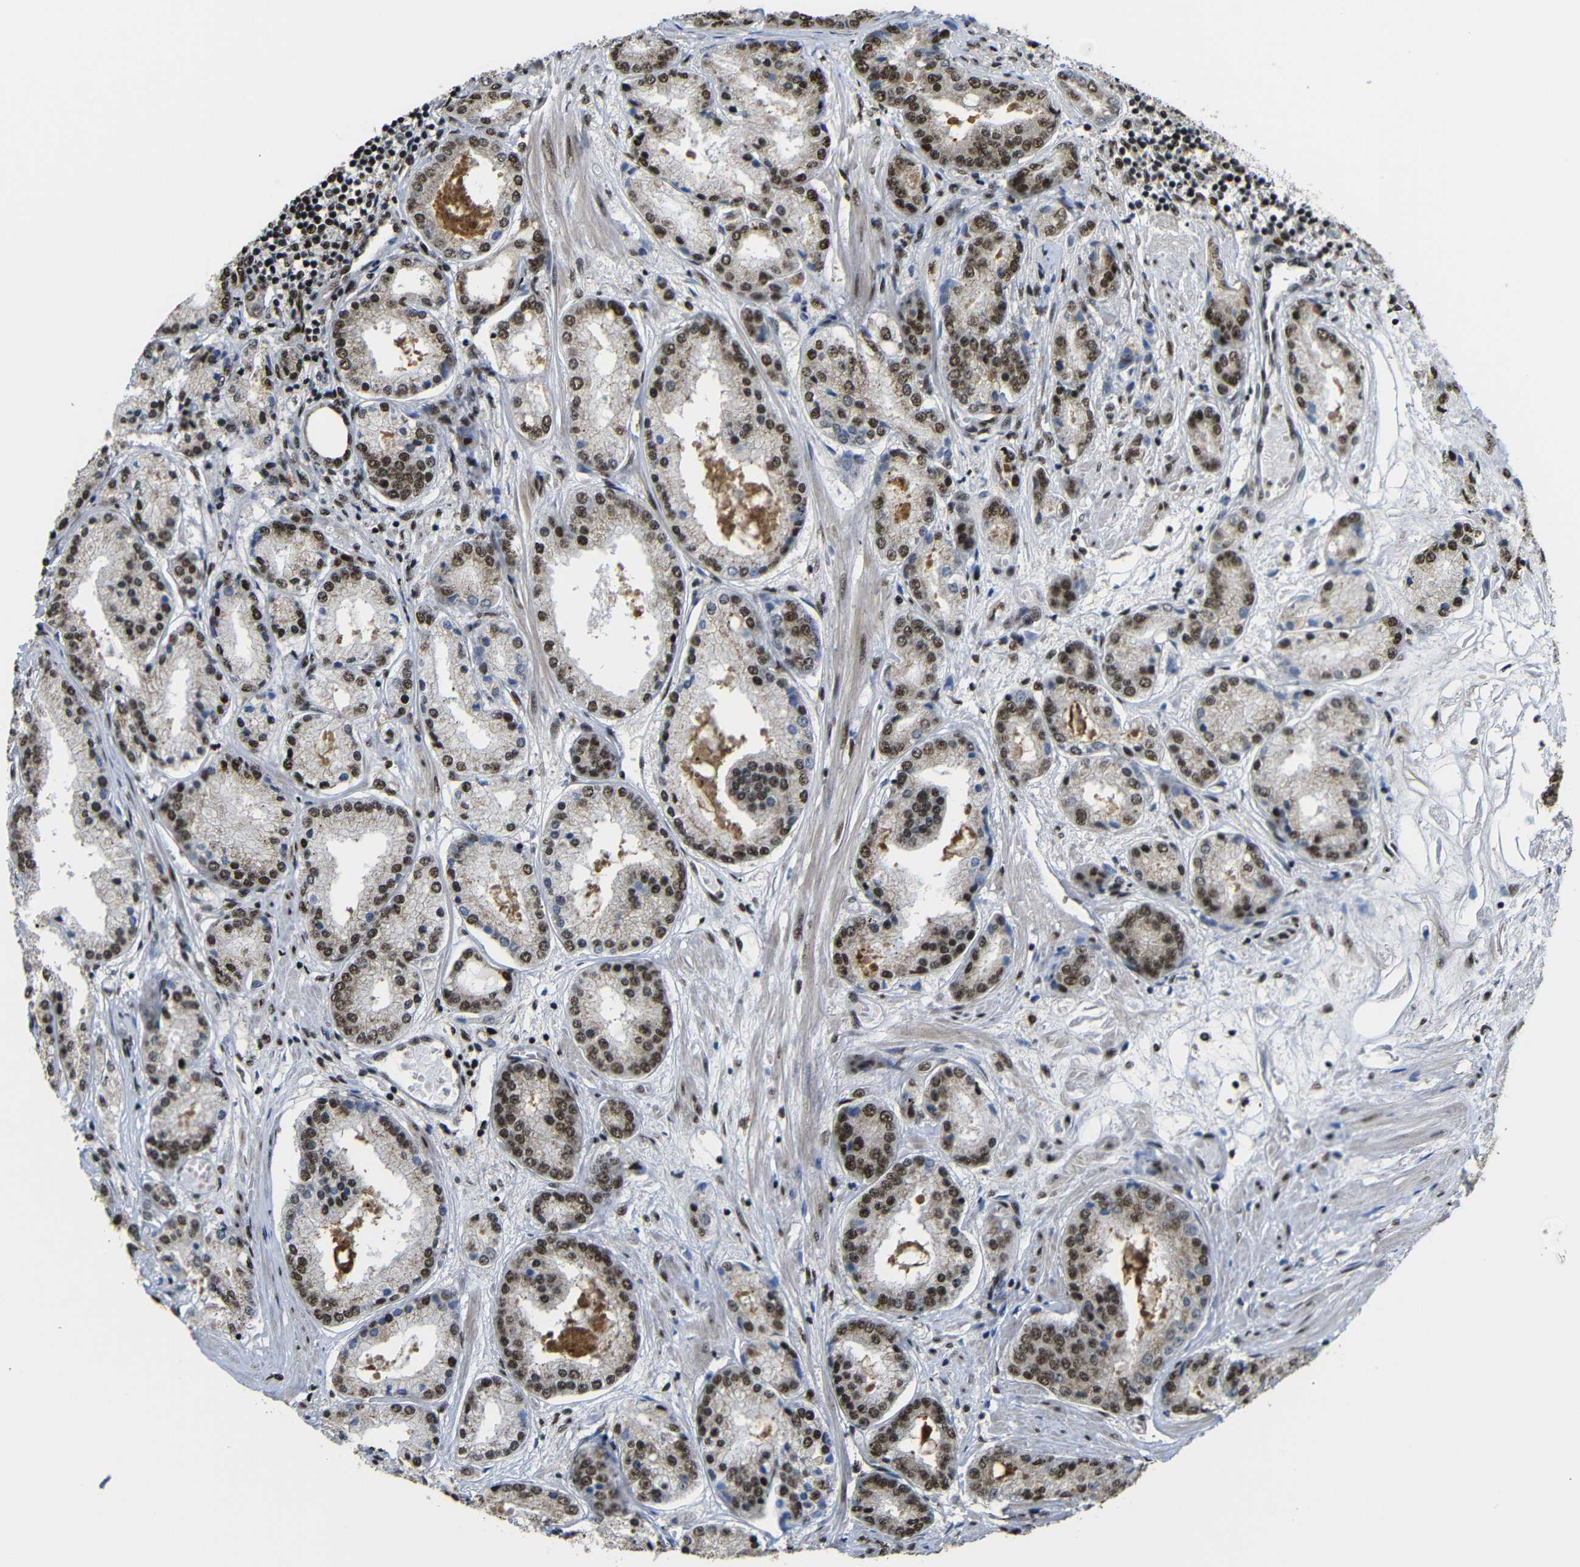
{"staining": {"intensity": "moderate", "quantity": "25%-75%", "location": "cytoplasmic/membranous,nuclear"}, "tissue": "prostate cancer", "cell_type": "Tumor cells", "image_type": "cancer", "snomed": [{"axis": "morphology", "description": "Adenocarcinoma, High grade"}, {"axis": "topography", "description": "Prostate"}], "caption": "The histopathology image shows staining of prostate cancer (adenocarcinoma (high-grade)), revealing moderate cytoplasmic/membranous and nuclear protein expression (brown color) within tumor cells.", "gene": "TCF7L2", "patient": {"sex": "male", "age": 59}}